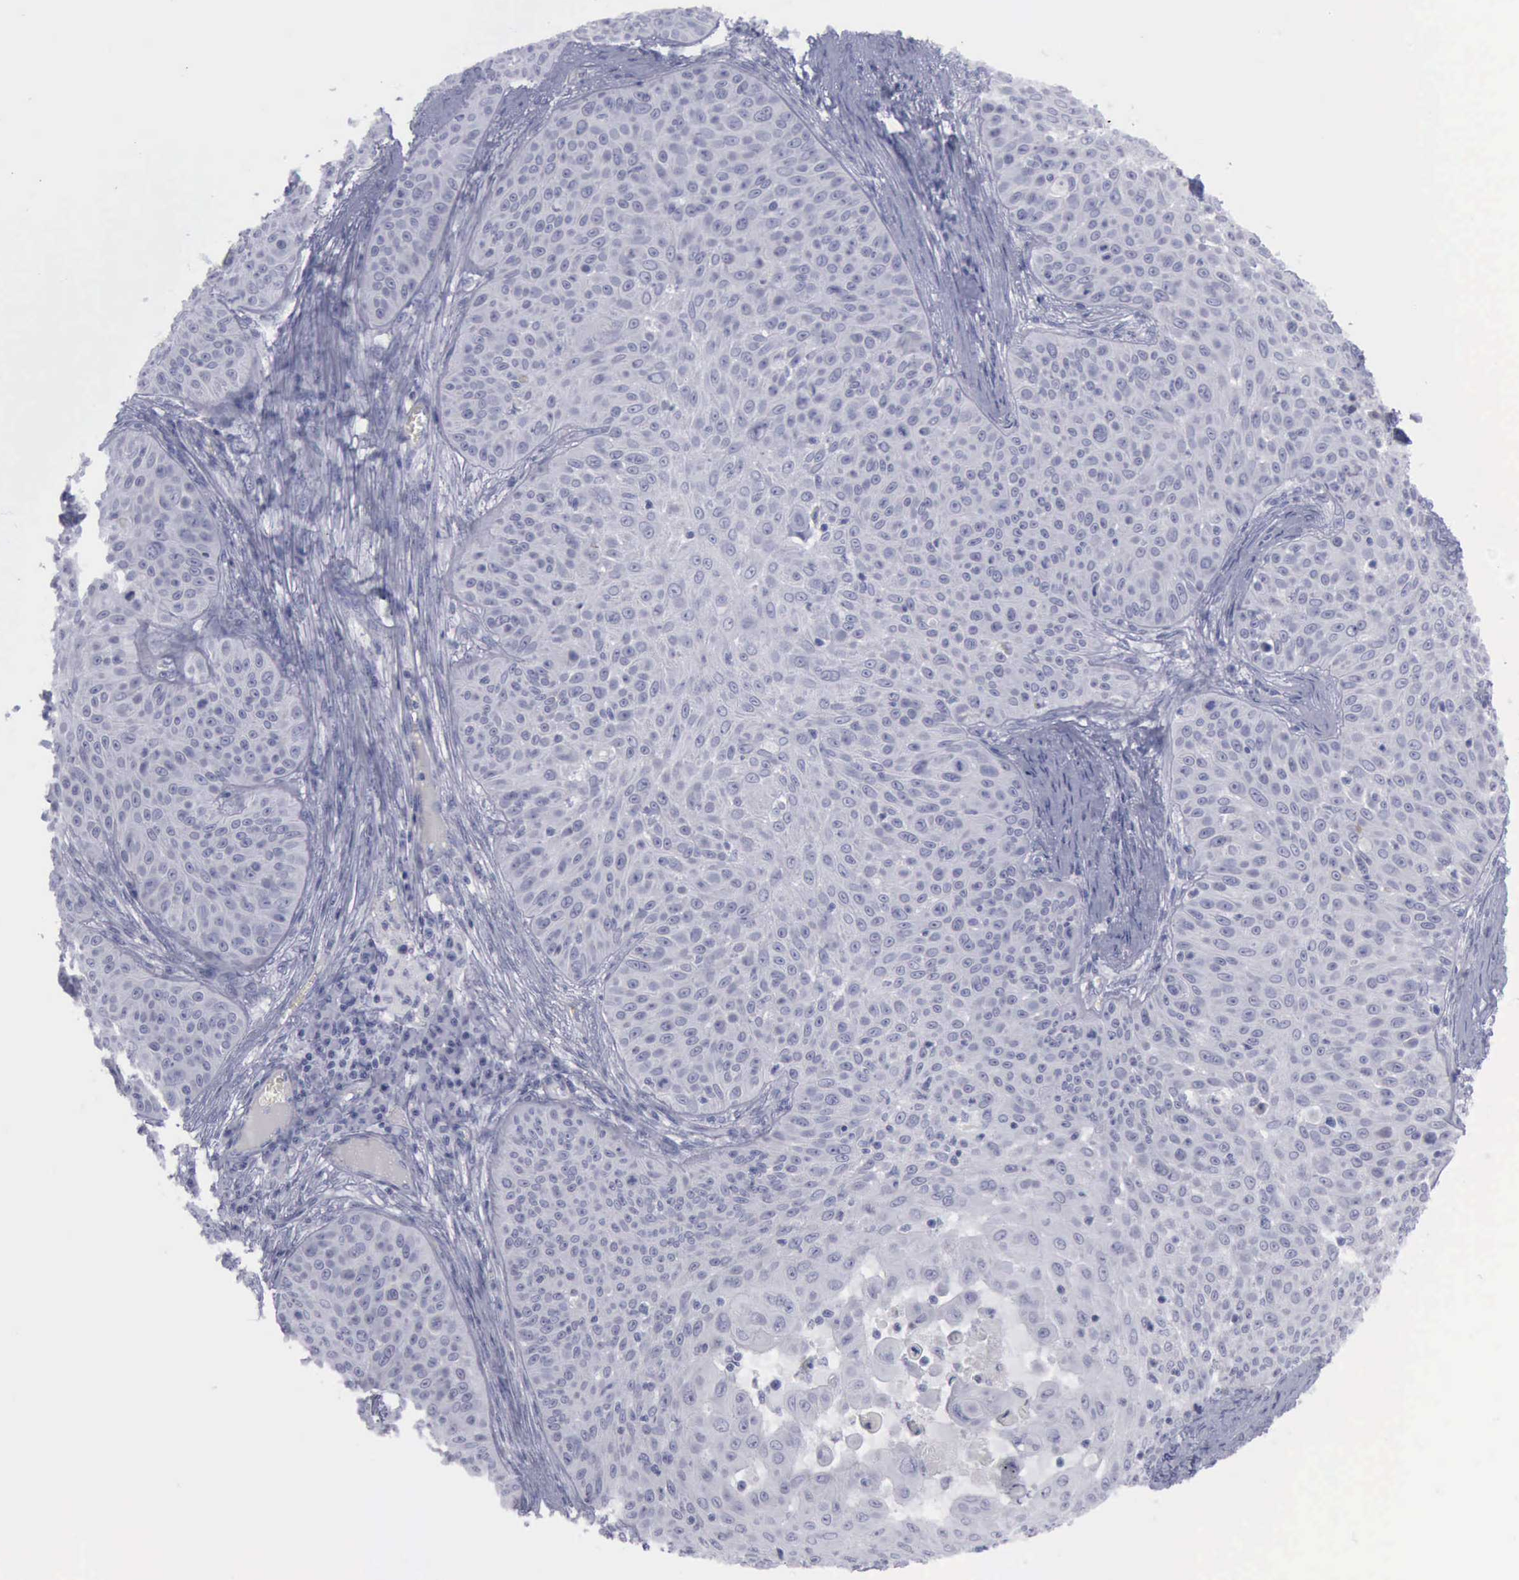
{"staining": {"intensity": "negative", "quantity": "none", "location": "none"}, "tissue": "skin cancer", "cell_type": "Tumor cells", "image_type": "cancer", "snomed": [{"axis": "morphology", "description": "Squamous cell carcinoma, NOS"}, {"axis": "topography", "description": "Skin"}], "caption": "Skin cancer (squamous cell carcinoma) stained for a protein using IHC displays no staining tumor cells.", "gene": "KRT13", "patient": {"sex": "male", "age": 82}}